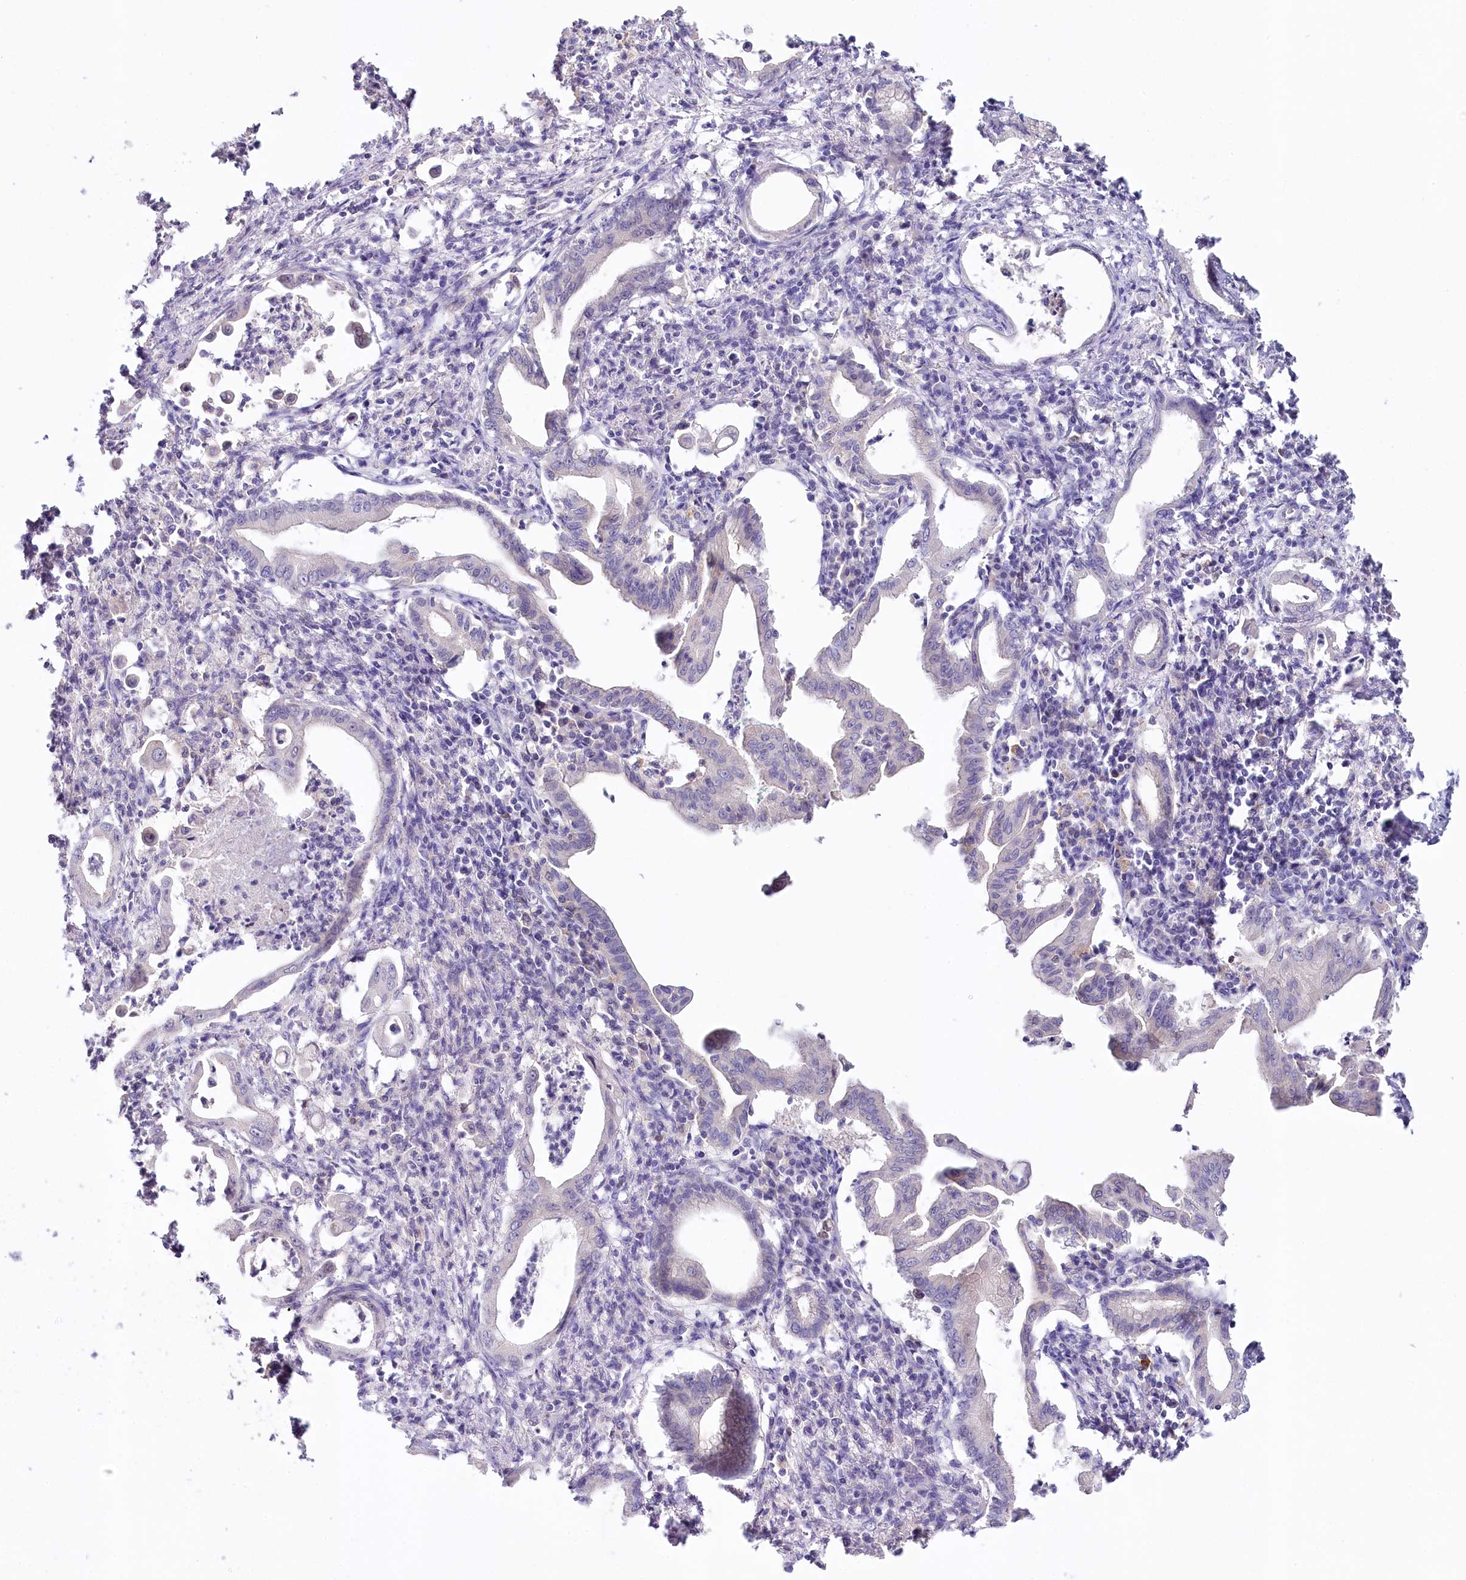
{"staining": {"intensity": "negative", "quantity": "none", "location": "none"}, "tissue": "pancreatic cancer", "cell_type": "Tumor cells", "image_type": "cancer", "snomed": [{"axis": "morphology", "description": "Adenocarcinoma, NOS"}, {"axis": "topography", "description": "Pancreas"}], "caption": "Pancreatic cancer (adenocarcinoma) was stained to show a protein in brown. There is no significant staining in tumor cells.", "gene": "DAPK1", "patient": {"sex": "female", "age": 55}}